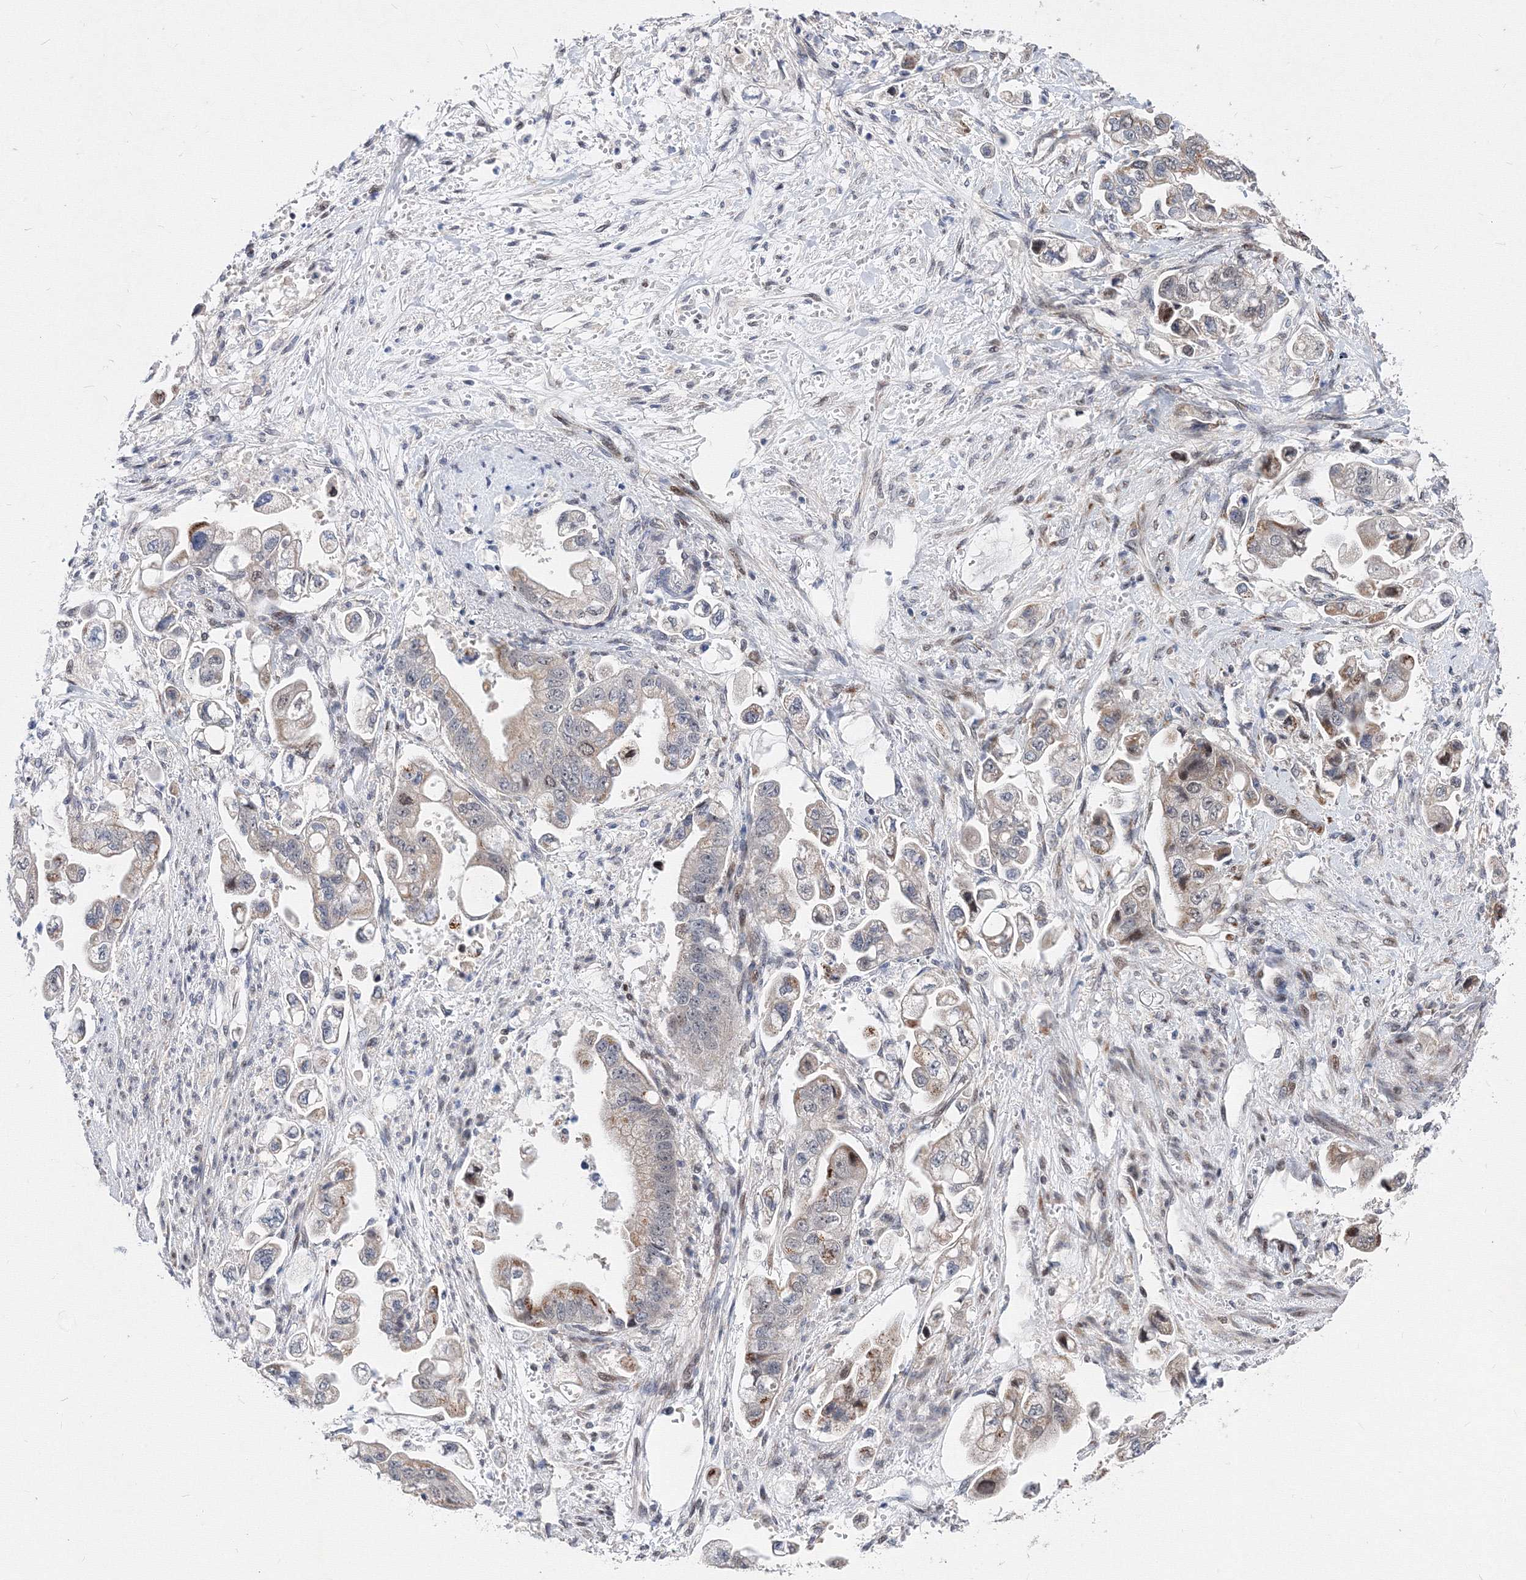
{"staining": {"intensity": "weak", "quantity": "25%-75%", "location": "cytoplasmic/membranous"}, "tissue": "stomach cancer", "cell_type": "Tumor cells", "image_type": "cancer", "snomed": [{"axis": "morphology", "description": "Adenocarcinoma, NOS"}, {"axis": "topography", "description": "Stomach"}], "caption": "Immunohistochemical staining of human stomach cancer displays low levels of weak cytoplasmic/membranous staining in about 25%-75% of tumor cells. The protein of interest is stained brown, and the nuclei are stained in blue (DAB (3,3'-diaminobenzidine) IHC with brightfield microscopy, high magnification).", "gene": "GPN1", "patient": {"sex": "male", "age": 62}}